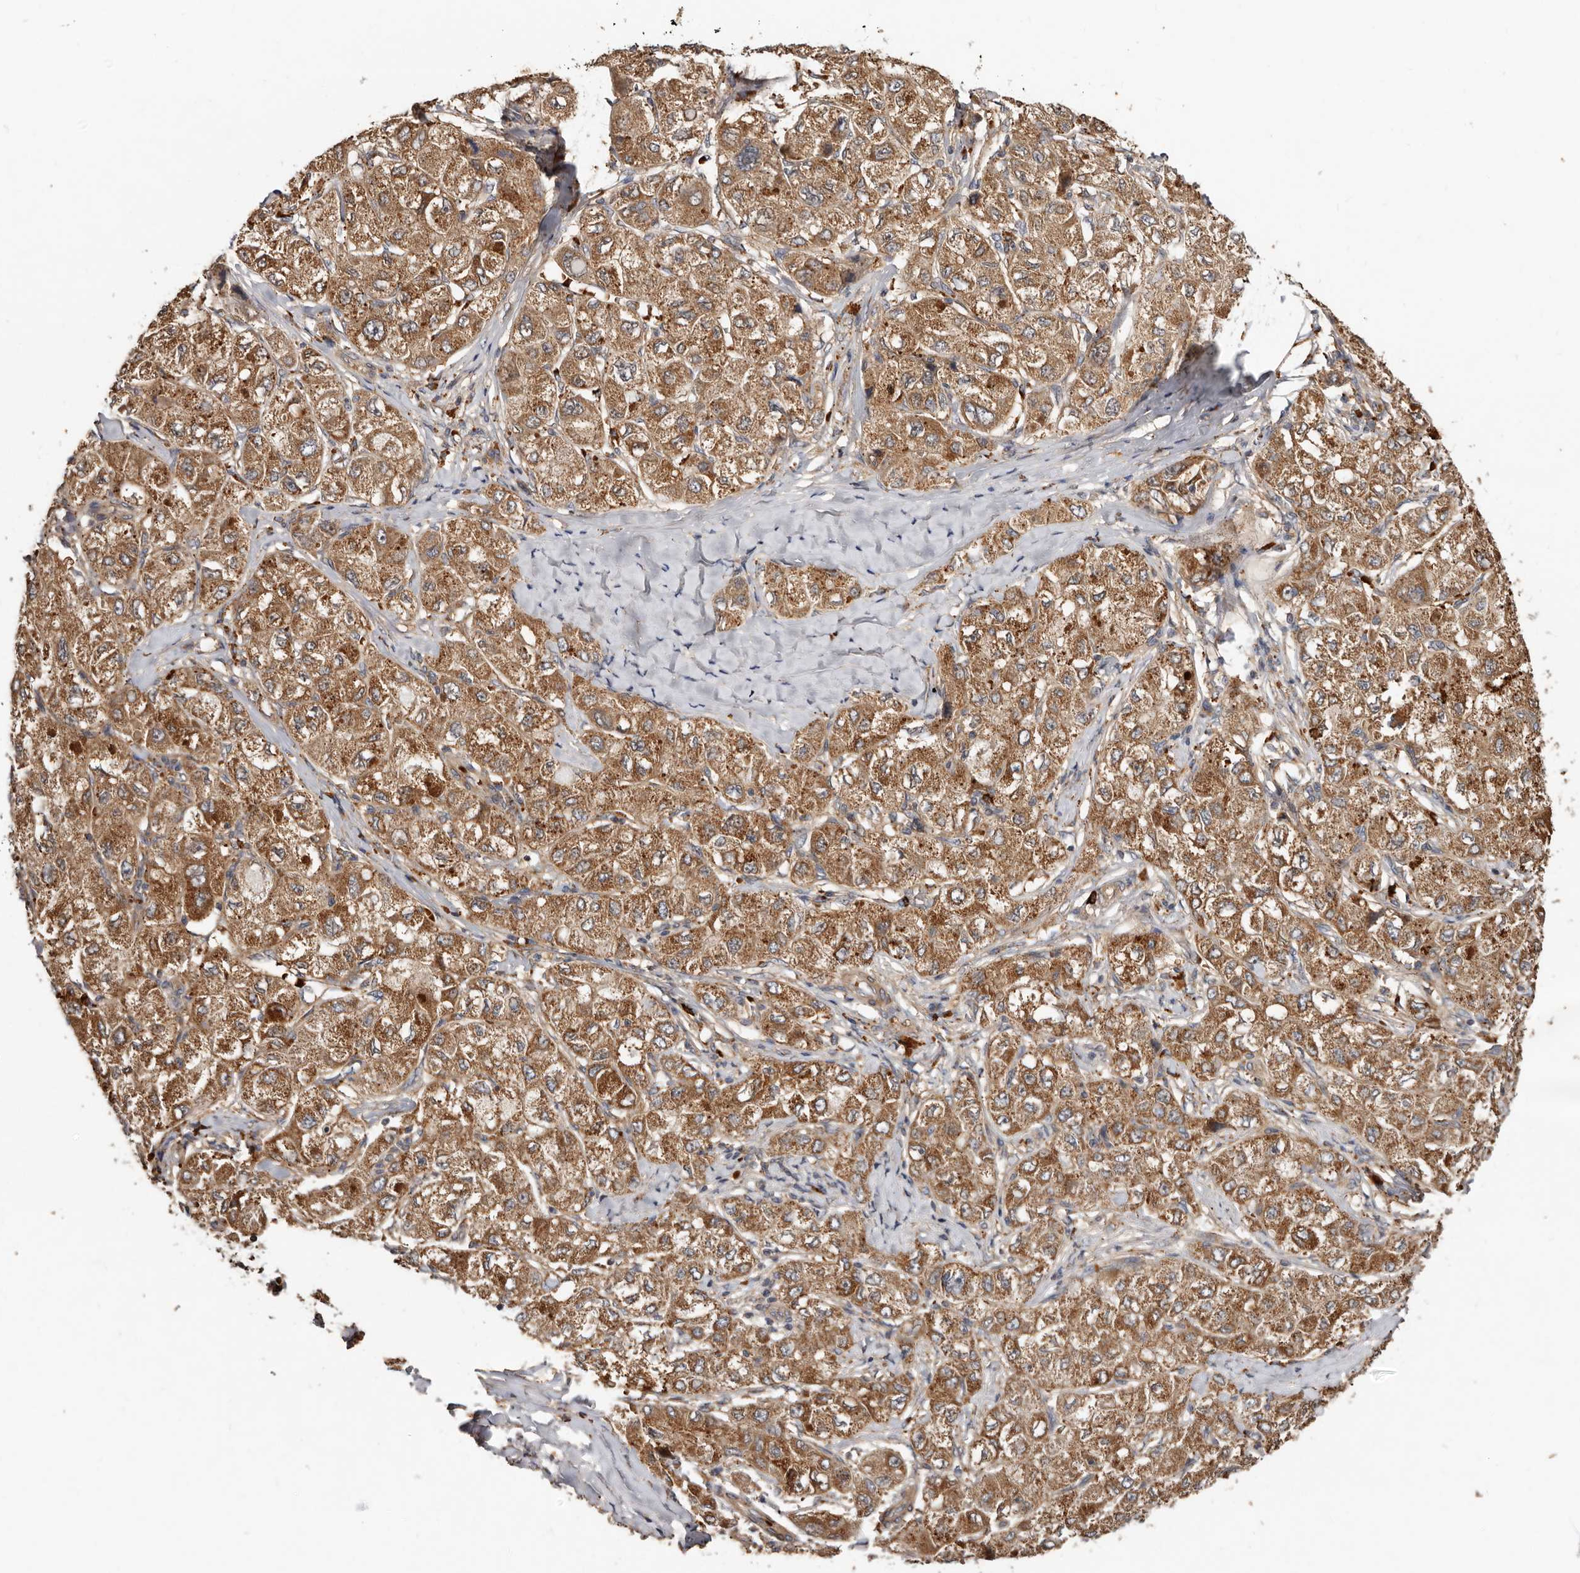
{"staining": {"intensity": "moderate", "quantity": ">75%", "location": "cytoplasmic/membranous"}, "tissue": "liver cancer", "cell_type": "Tumor cells", "image_type": "cancer", "snomed": [{"axis": "morphology", "description": "Carcinoma, Hepatocellular, NOS"}, {"axis": "topography", "description": "Liver"}], "caption": "Protein analysis of hepatocellular carcinoma (liver) tissue demonstrates moderate cytoplasmic/membranous expression in approximately >75% of tumor cells. The protein is shown in brown color, while the nuclei are stained blue.", "gene": "GOT1L1", "patient": {"sex": "male", "age": 80}}